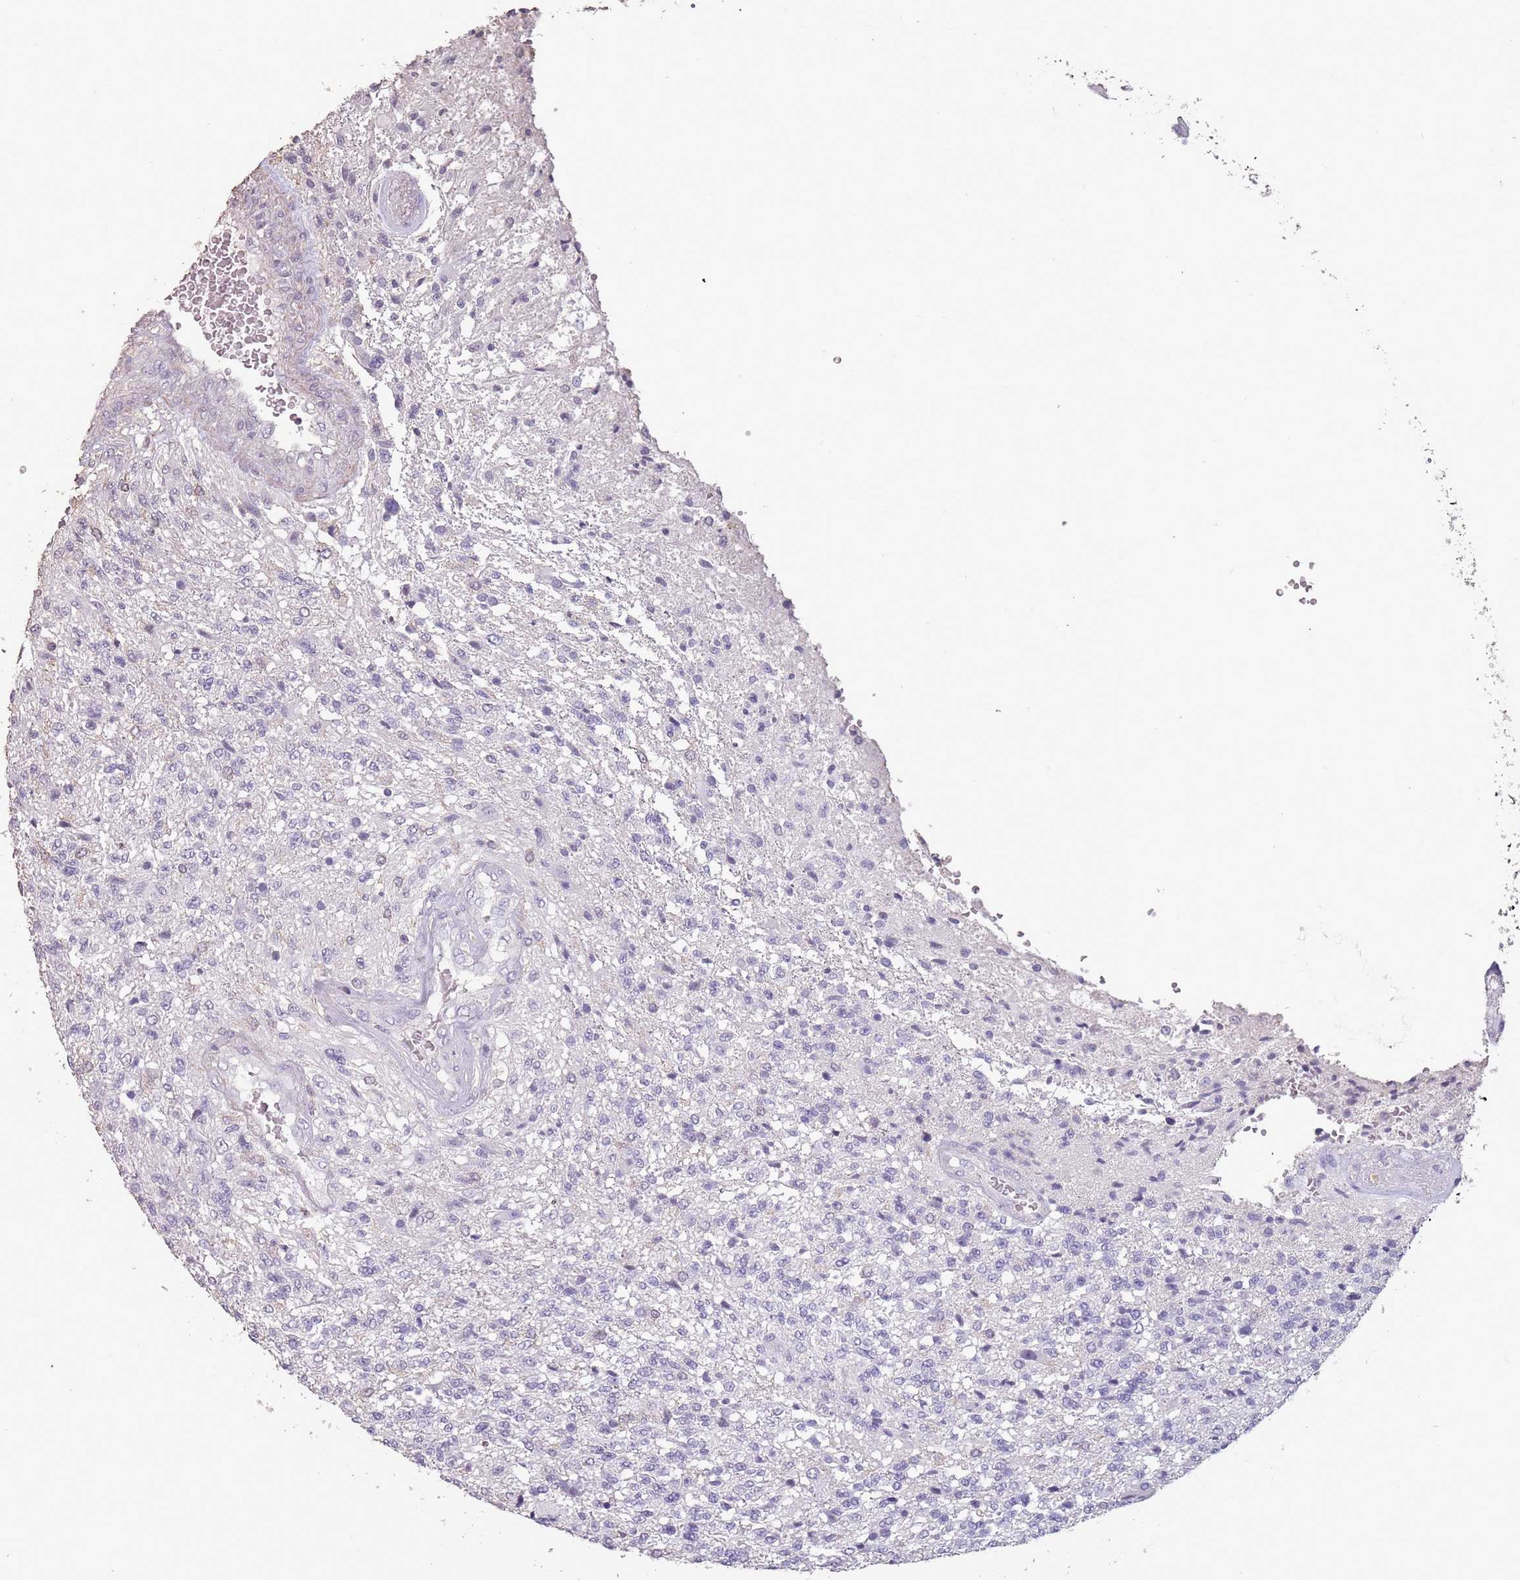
{"staining": {"intensity": "negative", "quantity": "none", "location": "none"}, "tissue": "glioma", "cell_type": "Tumor cells", "image_type": "cancer", "snomed": [{"axis": "morphology", "description": "Glioma, malignant, High grade"}, {"axis": "topography", "description": "Brain"}], "caption": "The image exhibits no staining of tumor cells in malignant glioma (high-grade).", "gene": "SUN5", "patient": {"sex": "male", "age": 56}}